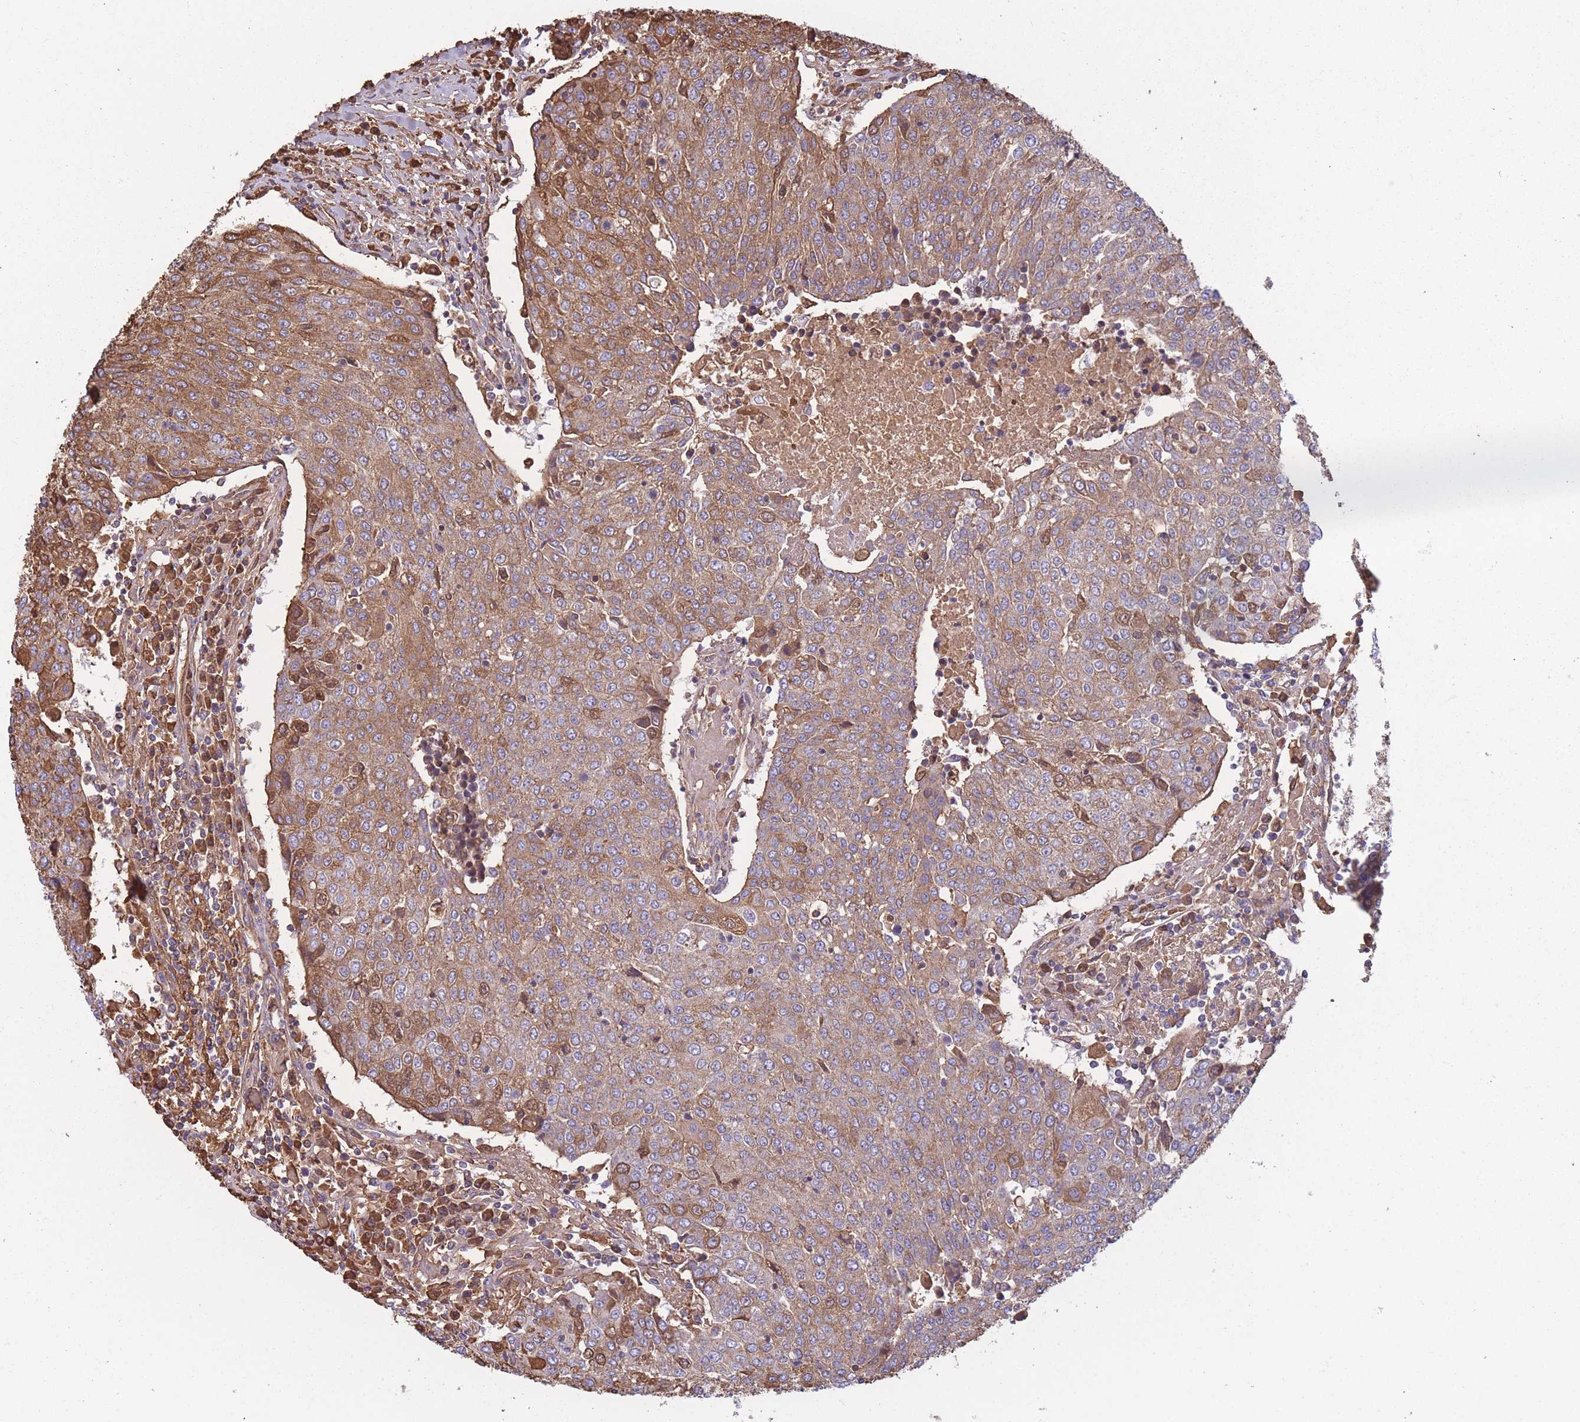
{"staining": {"intensity": "moderate", "quantity": ">75%", "location": "cytoplasmic/membranous"}, "tissue": "urothelial cancer", "cell_type": "Tumor cells", "image_type": "cancer", "snomed": [{"axis": "morphology", "description": "Urothelial carcinoma, High grade"}, {"axis": "topography", "description": "Urinary bladder"}], "caption": "Protein analysis of high-grade urothelial carcinoma tissue reveals moderate cytoplasmic/membranous staining in approximately >75% of tumor cells.", "gene": "KAT2A", "patient": {"sex": "female", "age": 85}}